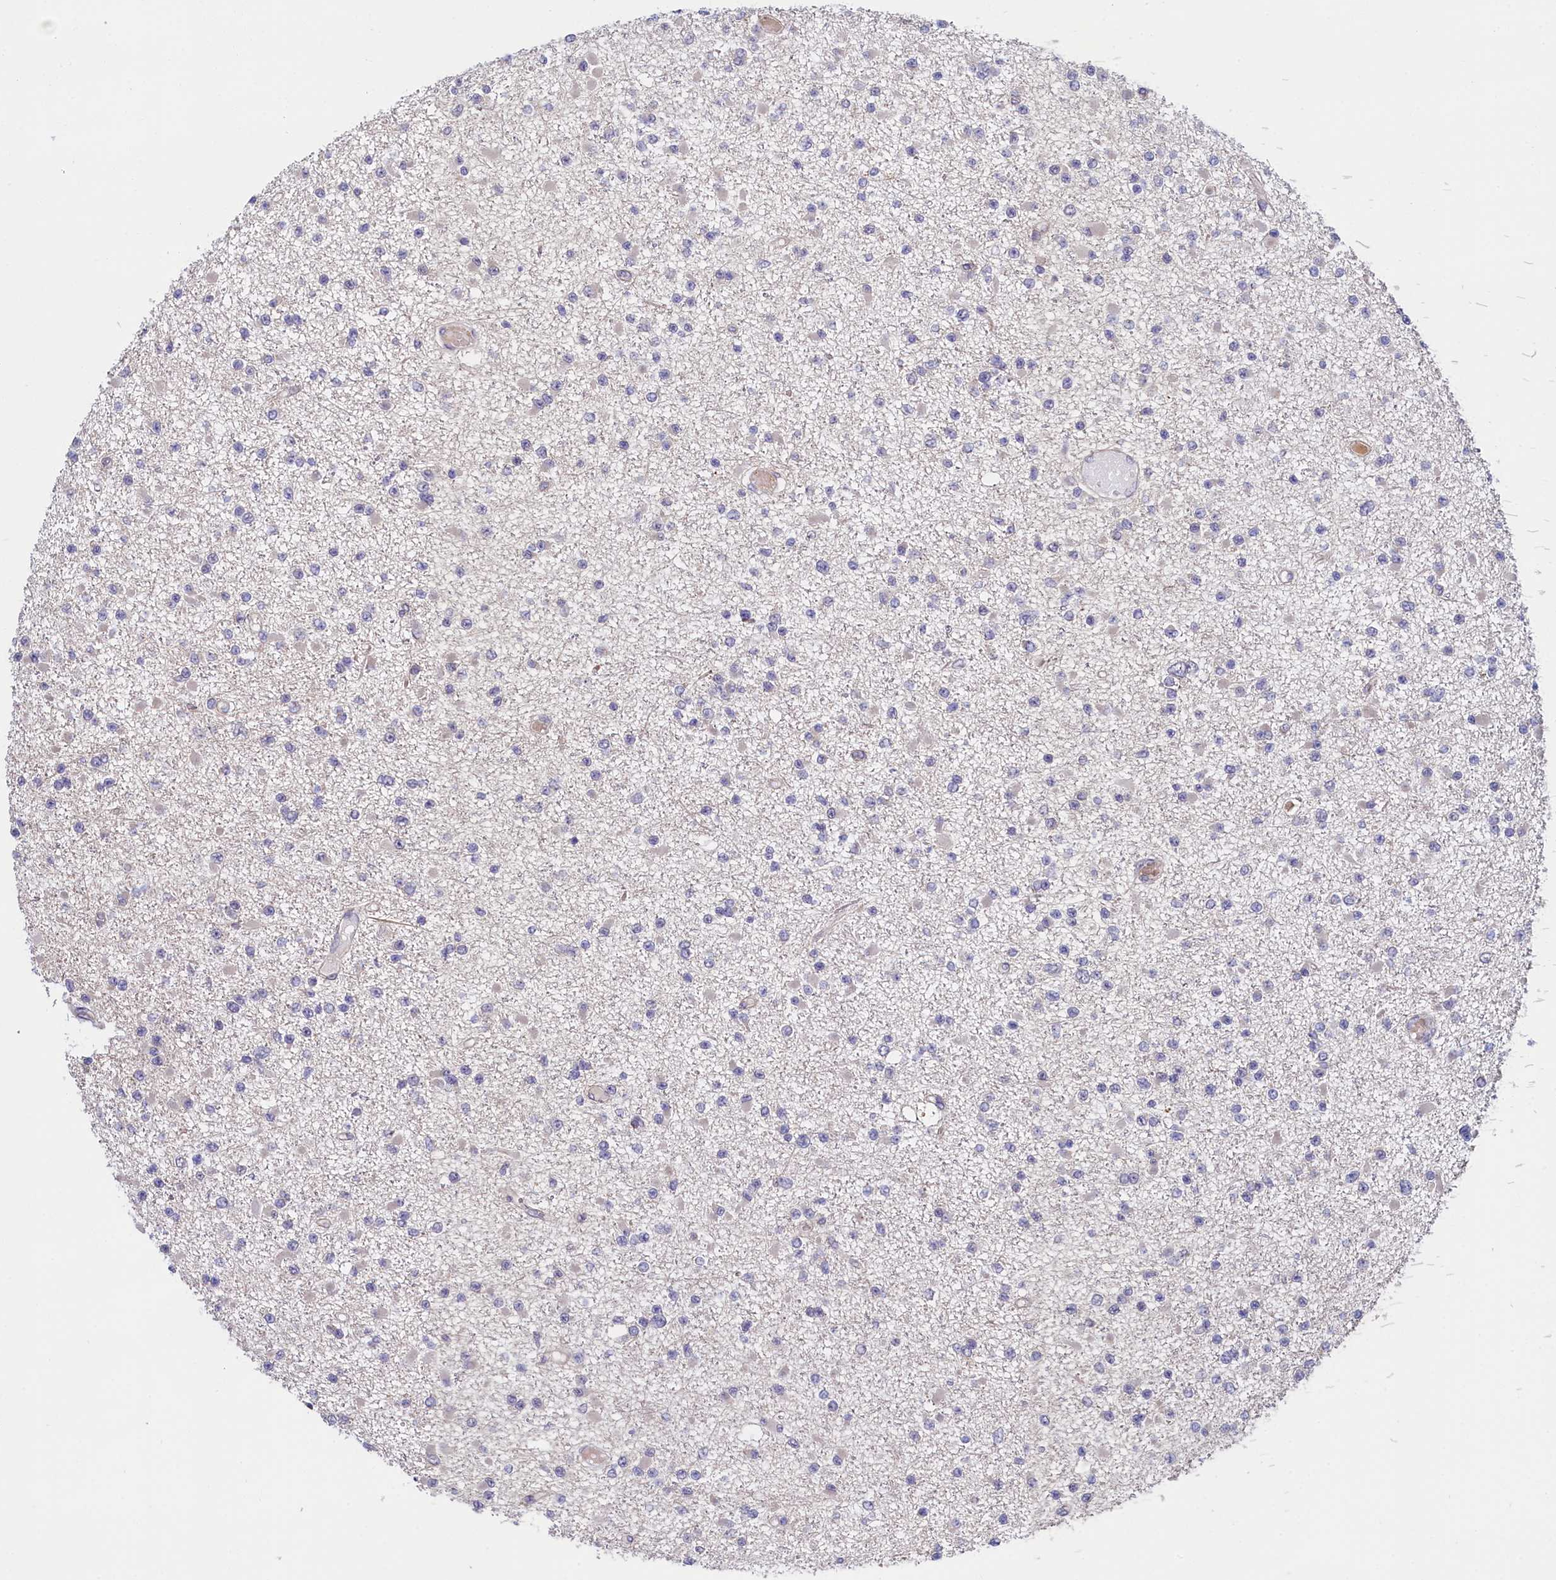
{"staining": {"intensity": "negative", "quantity": "none", "location": "none"}, "tissue": "glioma", "cell_type": "Tumor cells", "image_type": "cancer", "snomed": [{"axis": "morphology", "description": "Glioma, malignant, Low grade"}, {"axis": "topography", "description": "Brain"}], "caption": "Immunohistochemistry (IHC) of glioma demonstrates no staining in tumor cells.", "gene": "PIK3C3", "patient": {"sex": "female", "age": 22}}